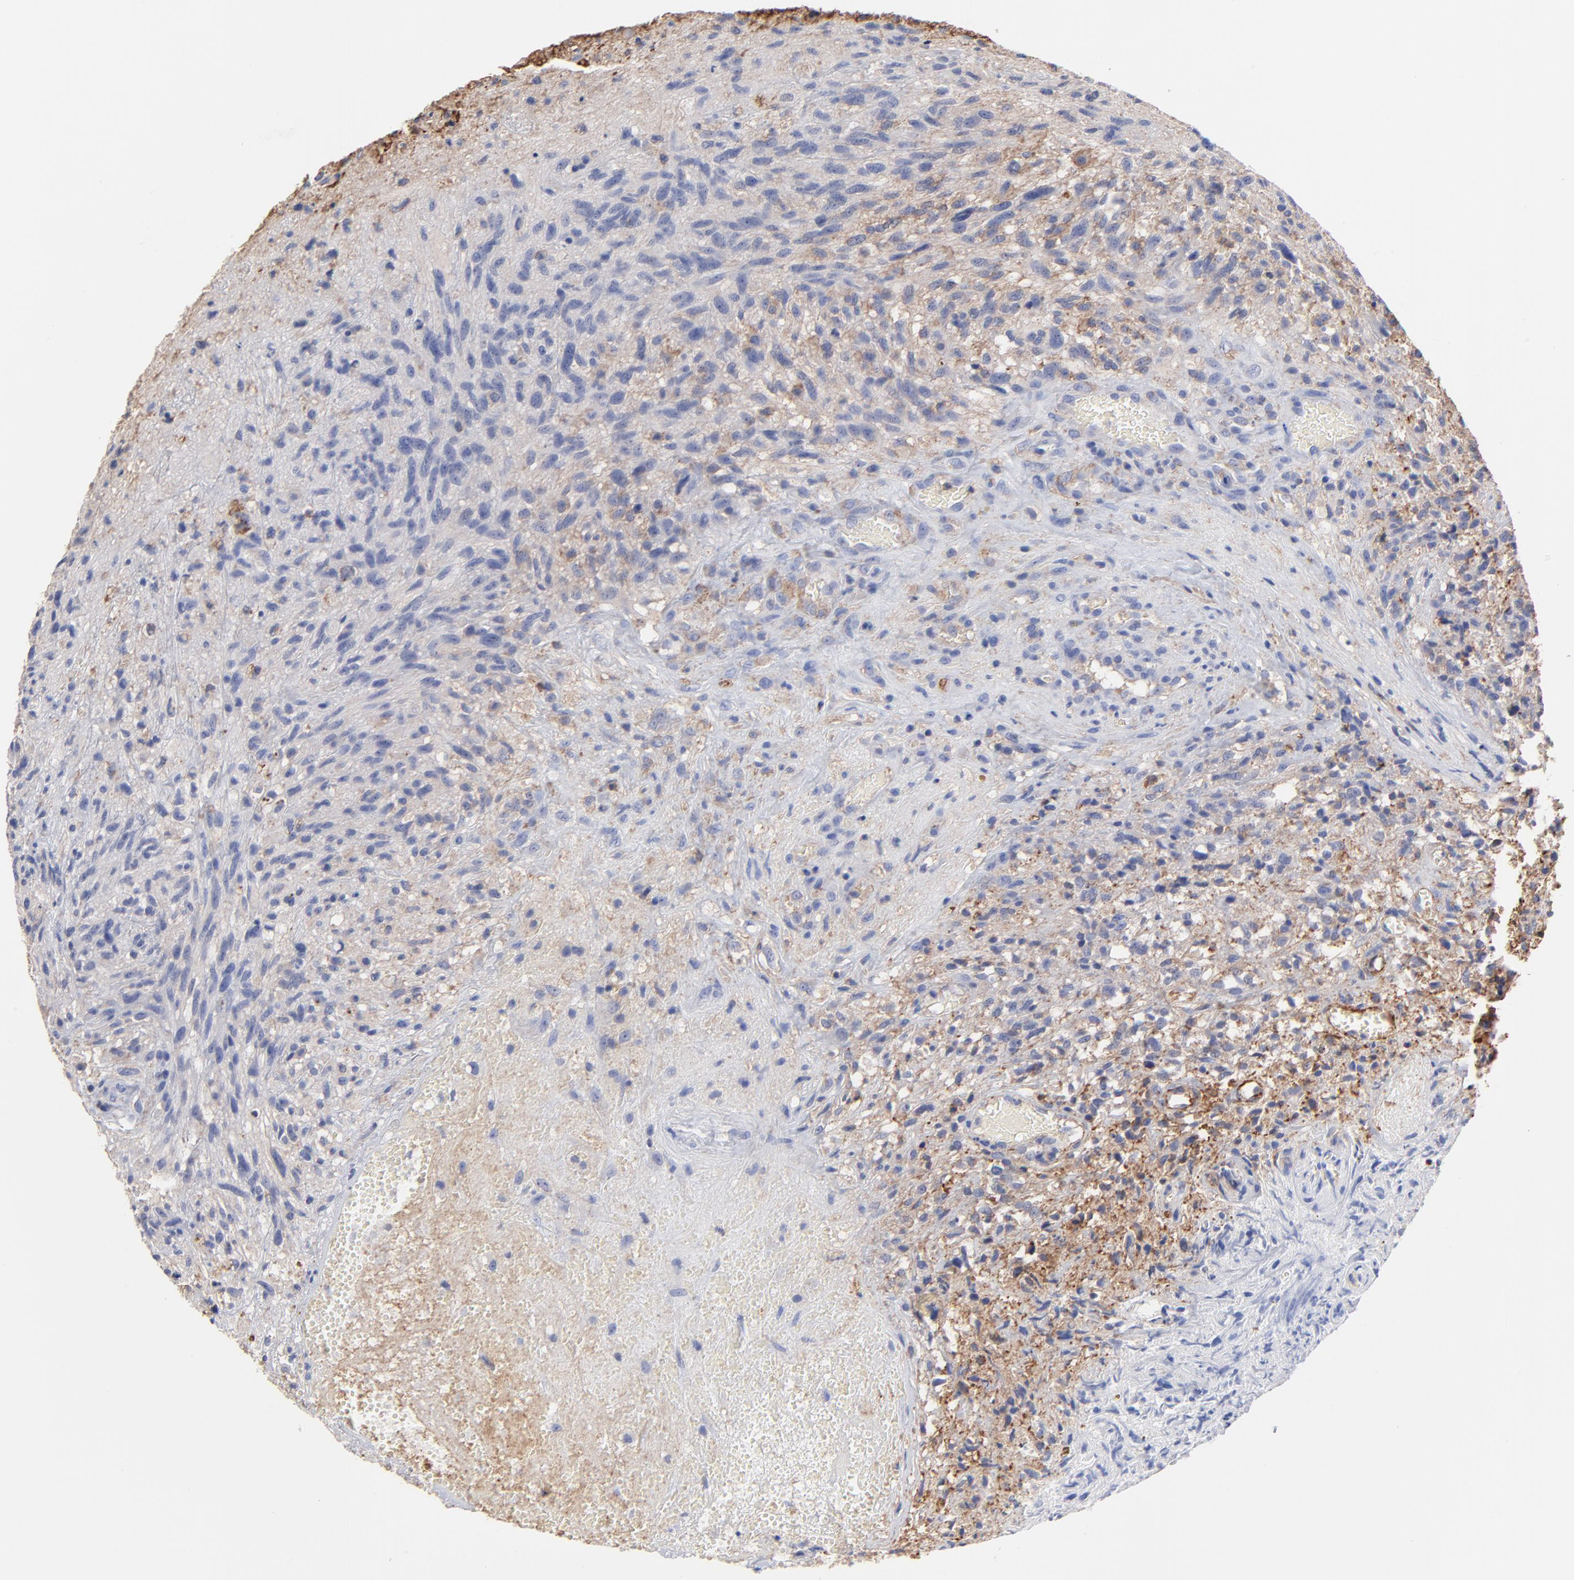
{"staining": {"intensity": "weak", "quantity": "25%-75%", "location": "cytoplasmic/membranous"}, "tissue": "glioma", "cell_type": "Tumor cells", "image_type": "cancer", "snomed": [{"axis": "morphology", "description": "Normal tissue, NOS"}, {"axis": "morphology", "description": "Glioma, malignant, High grade"}, {"axis": "topography", "description": "Cerebral cortex"}], "caption": "IHC image of neoplastic tissue: human glioma stained using IHC demonstrates low levels of weak protein expression localized specifically in the cytoplasmic/membranous of tumor cells, appearing as a cytoplasmic/membranous brown color.", "gene": "ASL", "patient": {"sex": "male", "age": 75}}